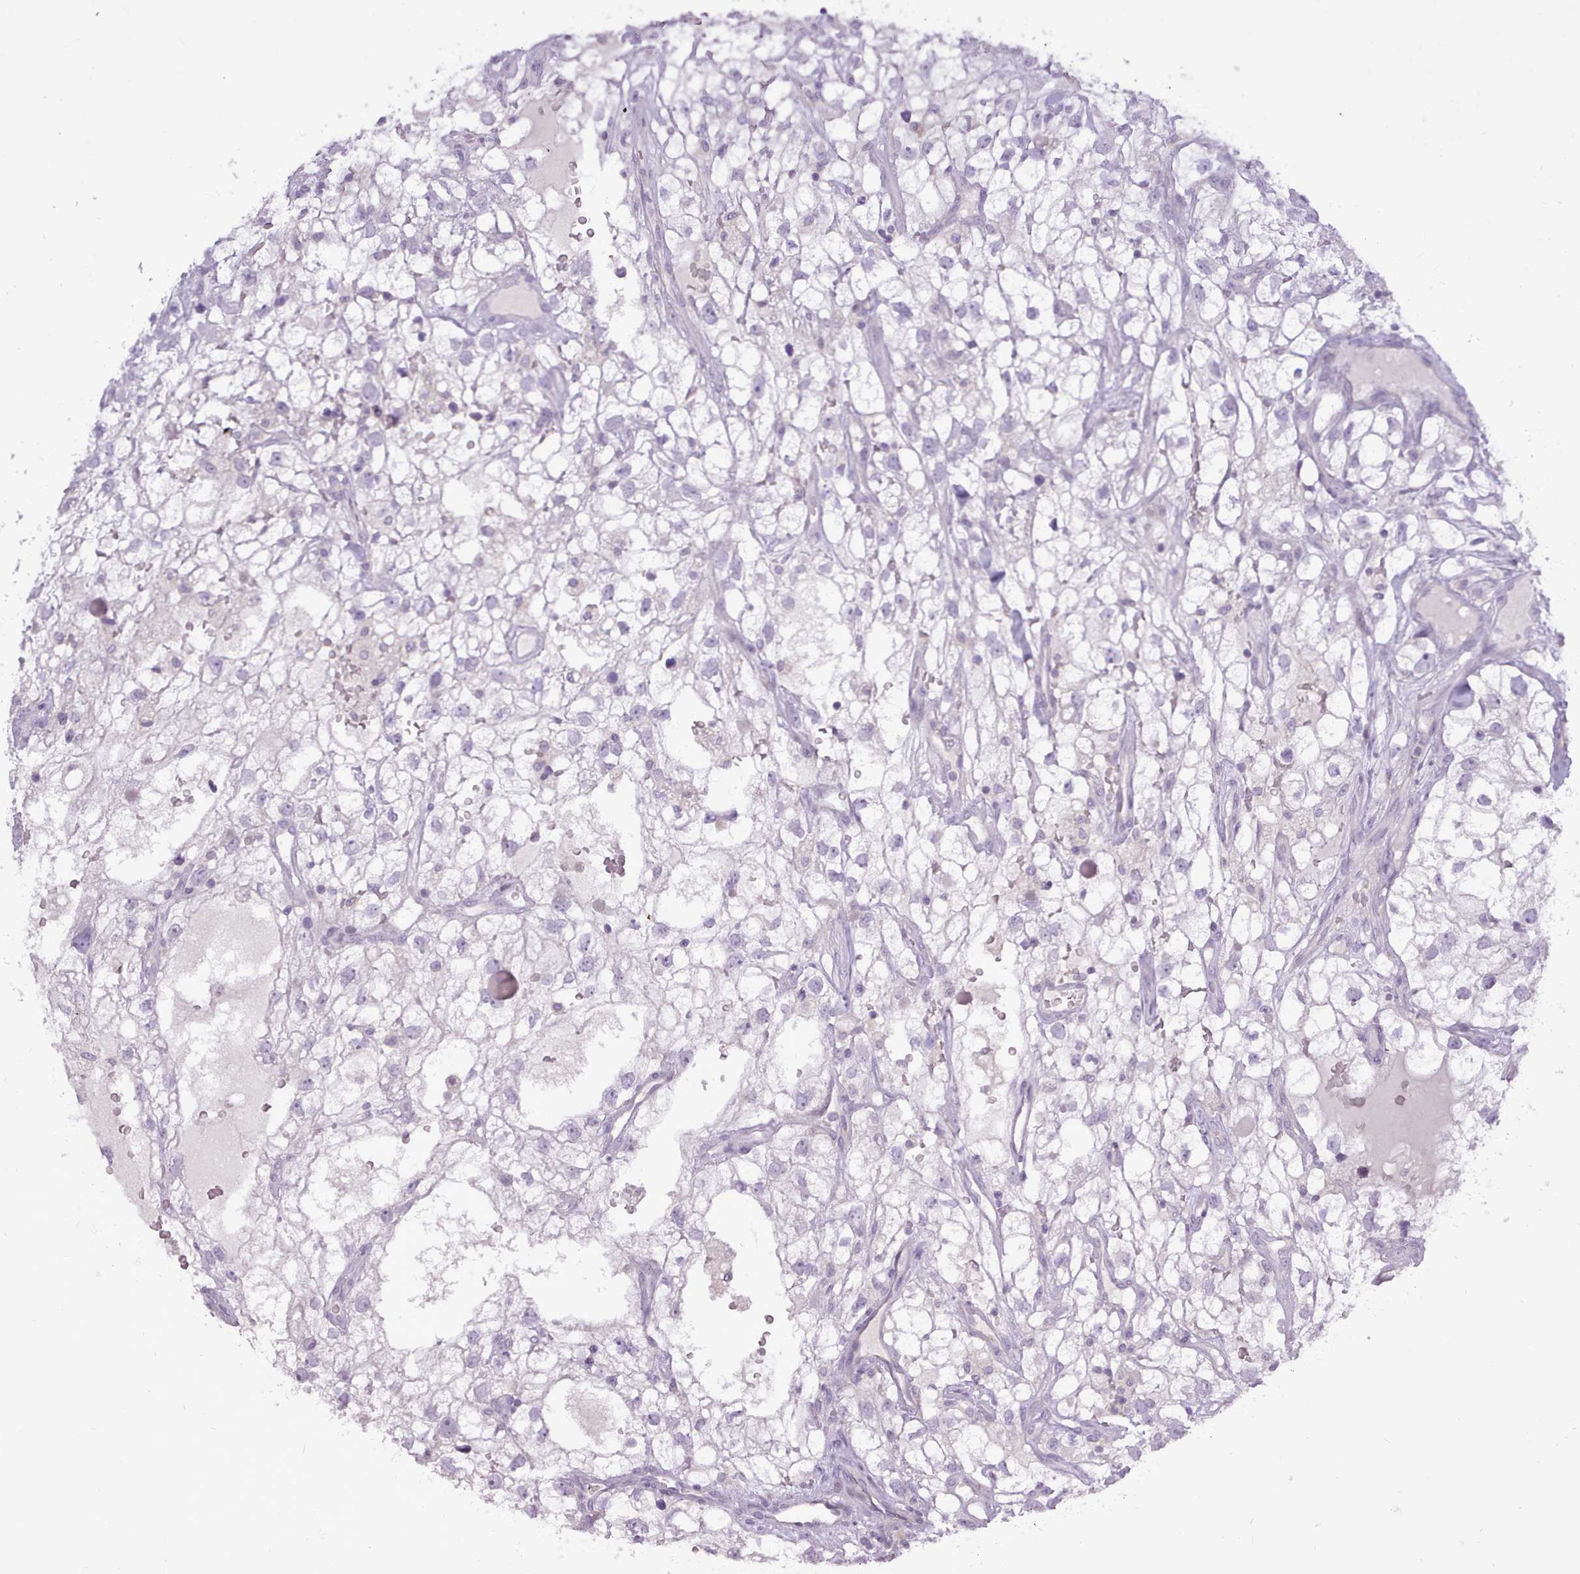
{"staining": {"intensity": "negative", "quantity": "none", "location": "none"}, "tissue": "renal cancer", "cell_type": "Tumor cells", "image_type": "cancer", "snomed": [{"axis": "morphology", "description": "Adenocarcinoma, NOS"}, {"axis": "topography", "description": "Kidney"}], "caption": "IHC of human renal adenocarcinoma displays no staining in tumor cells. The staining was performed using DAB to visualize the protein expression in brown, while the nuclei were stained in blue with hematoxylin (Magnification: 20x).", "gene": "BDKRB2", "patient": {"sex": "male", "age": 59}}